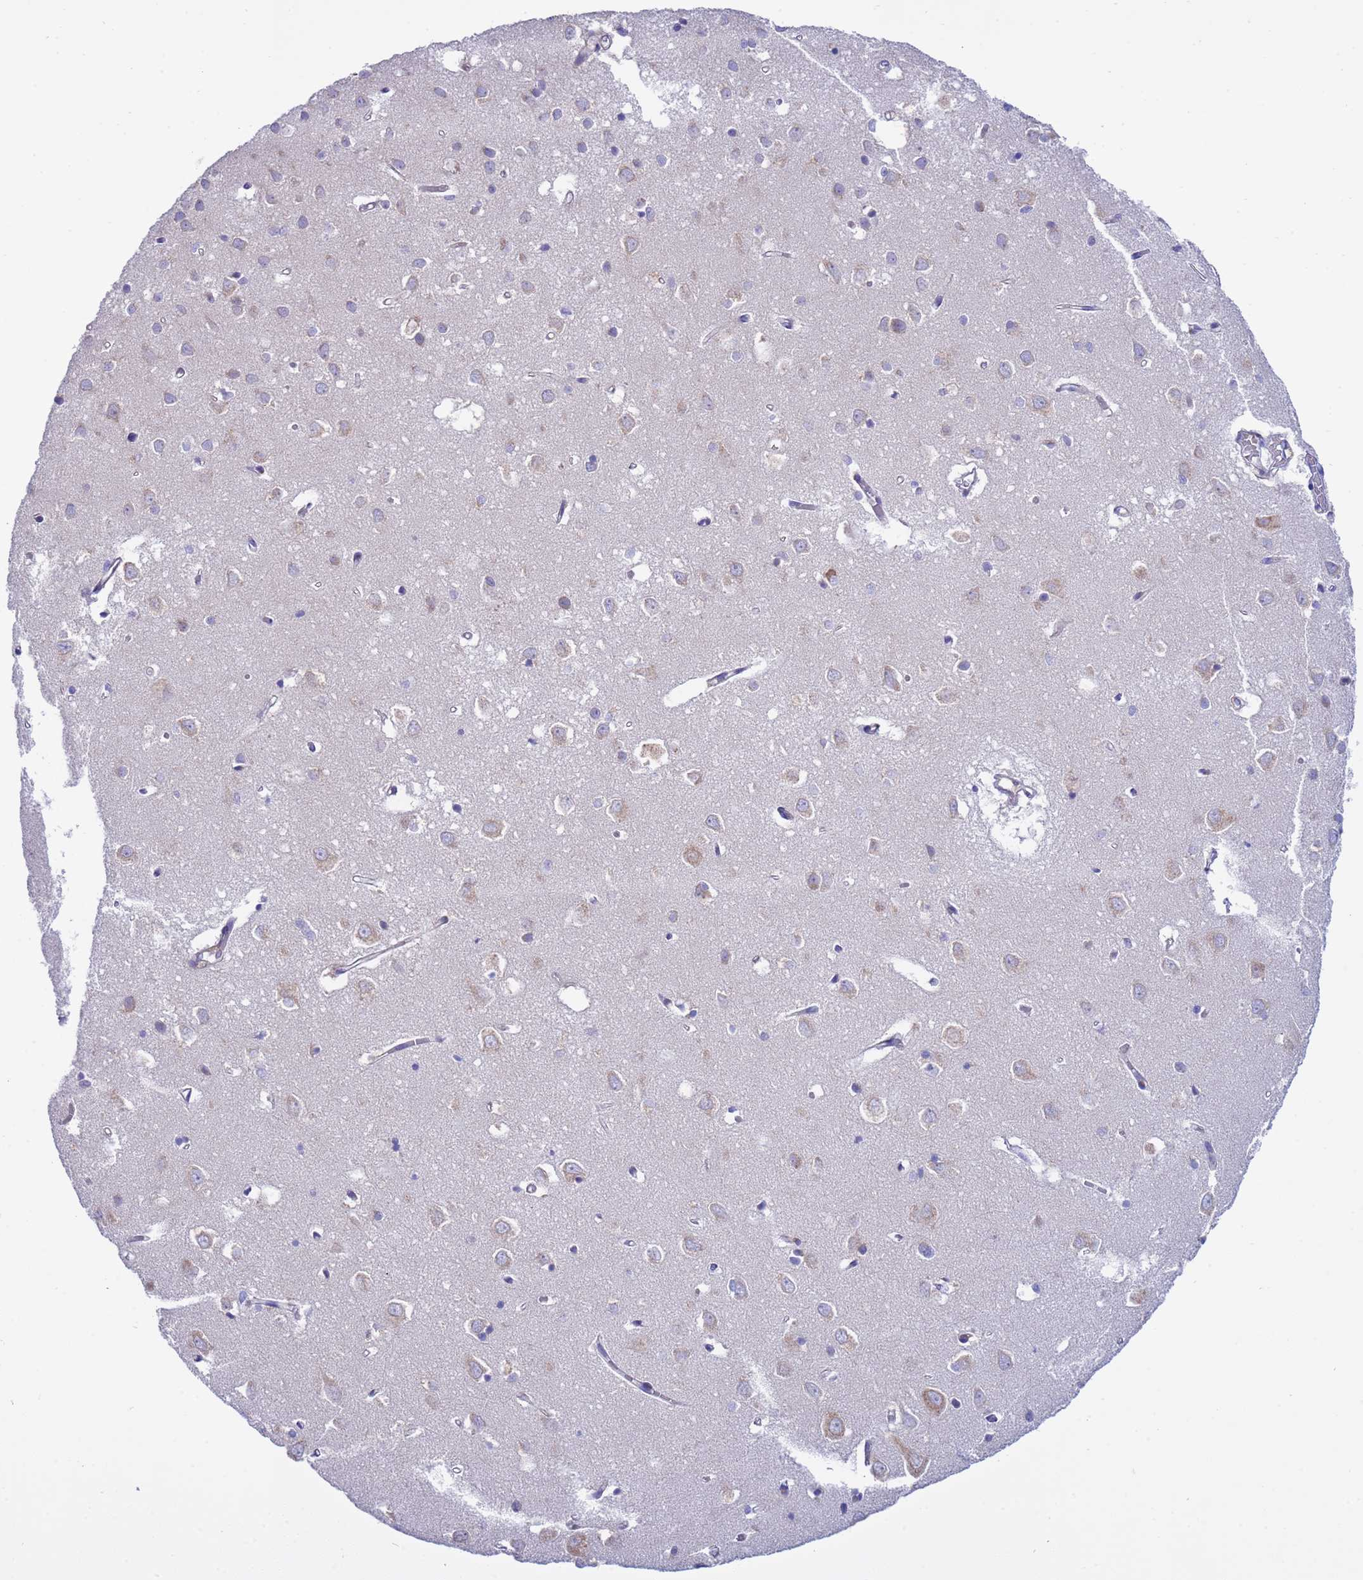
{"staining": {"intensity": "negative", "quantity": "none", "location": "none"}, "tissue": "cerebral cortex", "cell_type": "Endothelial cells", "image_type": "normal", "snomed": [{"axis": "morphology", "description": "Normal tissue, NOS"}, {"axis": "topography", "description": "Cerebral cortex"}], "caption": "Immunohistochemistry micrograph of unremarkable cerebral cortex: cerebral cortex stained with DAB (3,3'-diaminobenzidine) reveals no significant protein positivity in endothelial cells.", "gene": "ANAPC1", "patient": {"sex": "female", "age": 64}}